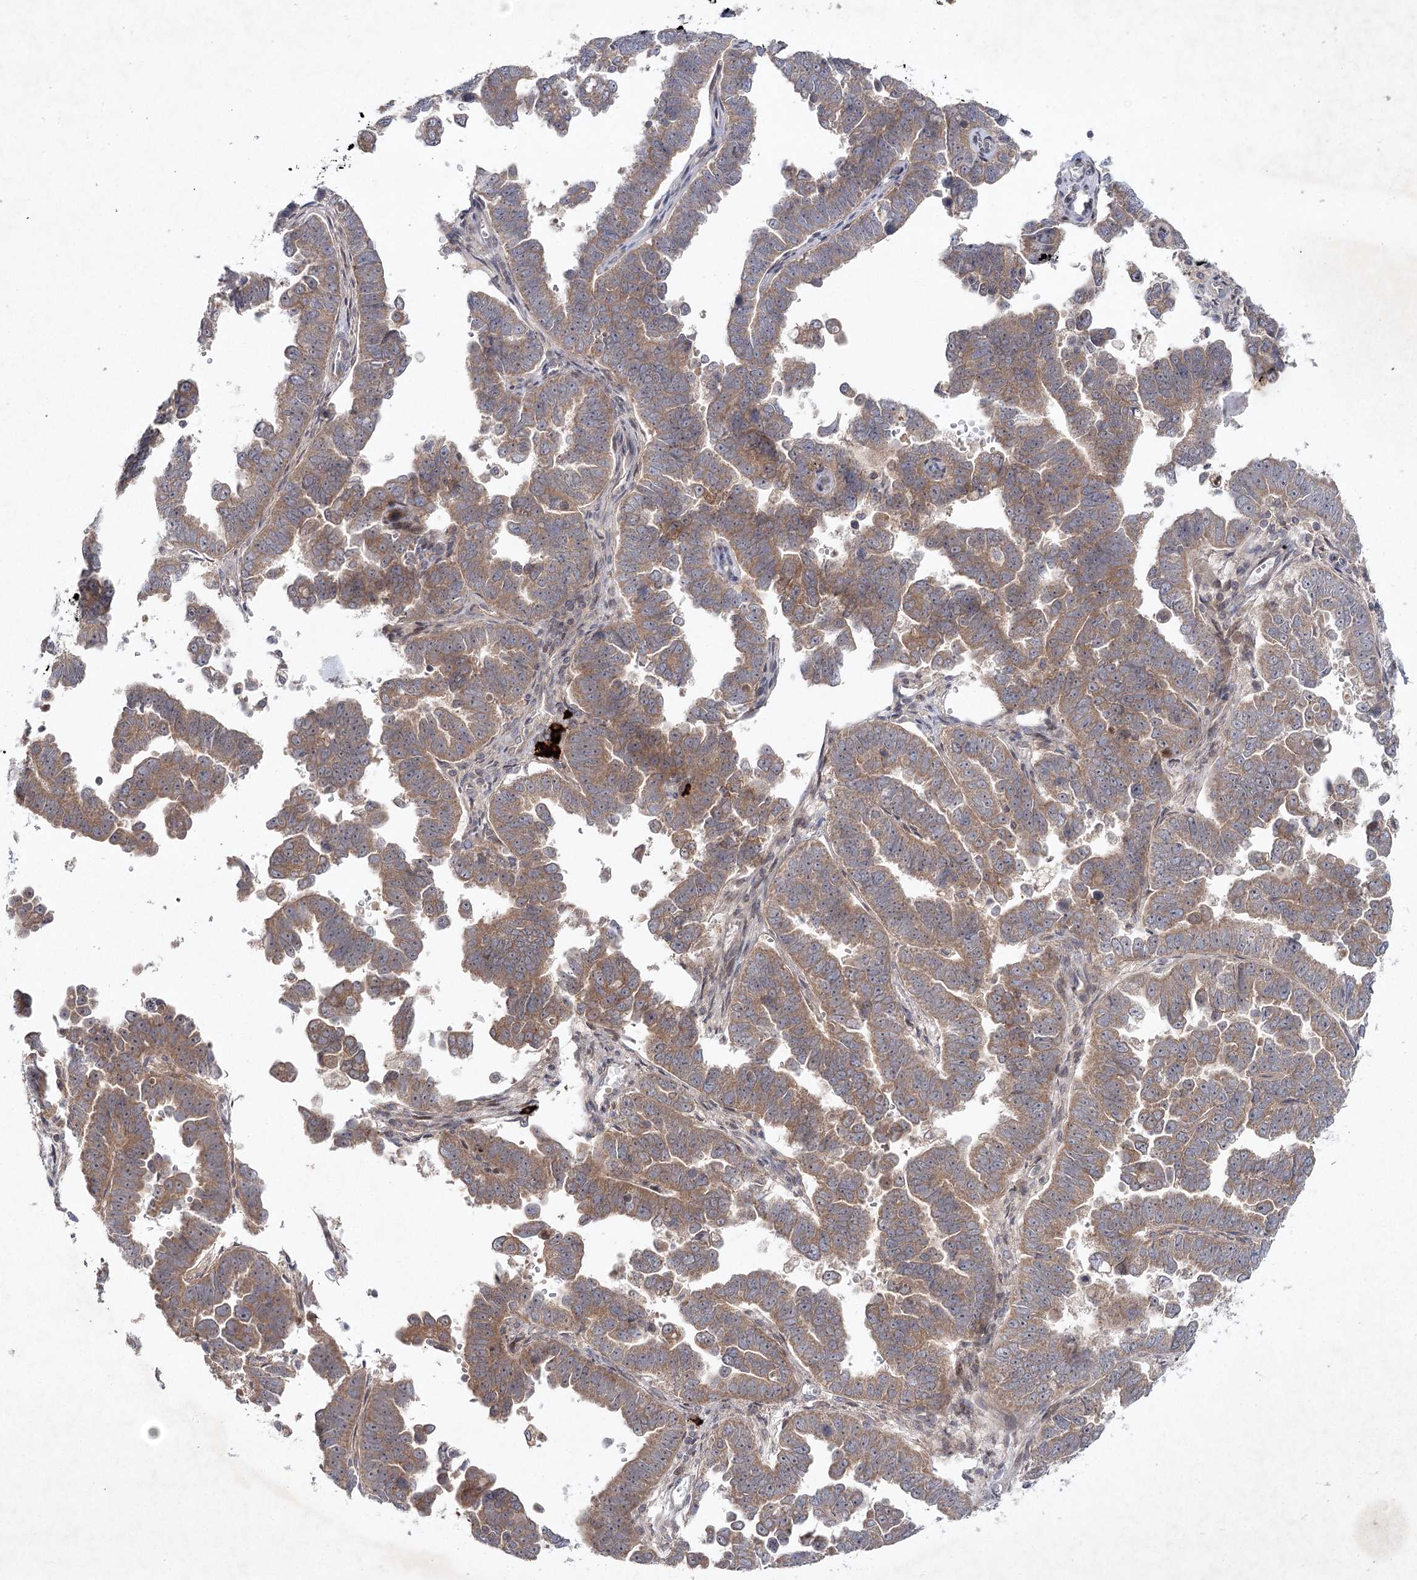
{"staining": {"intensity": "moderate", "quantity": ">75%", "location": "cytoplasmic/membranous"}, "tissue": "endometrial cancer", "cell_type": "Tumor cells", "image_type": "cancer", "snomed": [{"axis": "morphology", "description": "Adenocarcinoma, NOS"}, {"axis": "topography", "description": "Endometrium"}], "caption": "There is medium levels of moderate cytoplasmic/membranous positivity in tumor cells of endometrial adenocarcinoma, as demonstrated by immunohistochemical staining (brown color).", "gene": "MAP3K13", "patient": {"sex": "female", "age": 75}}